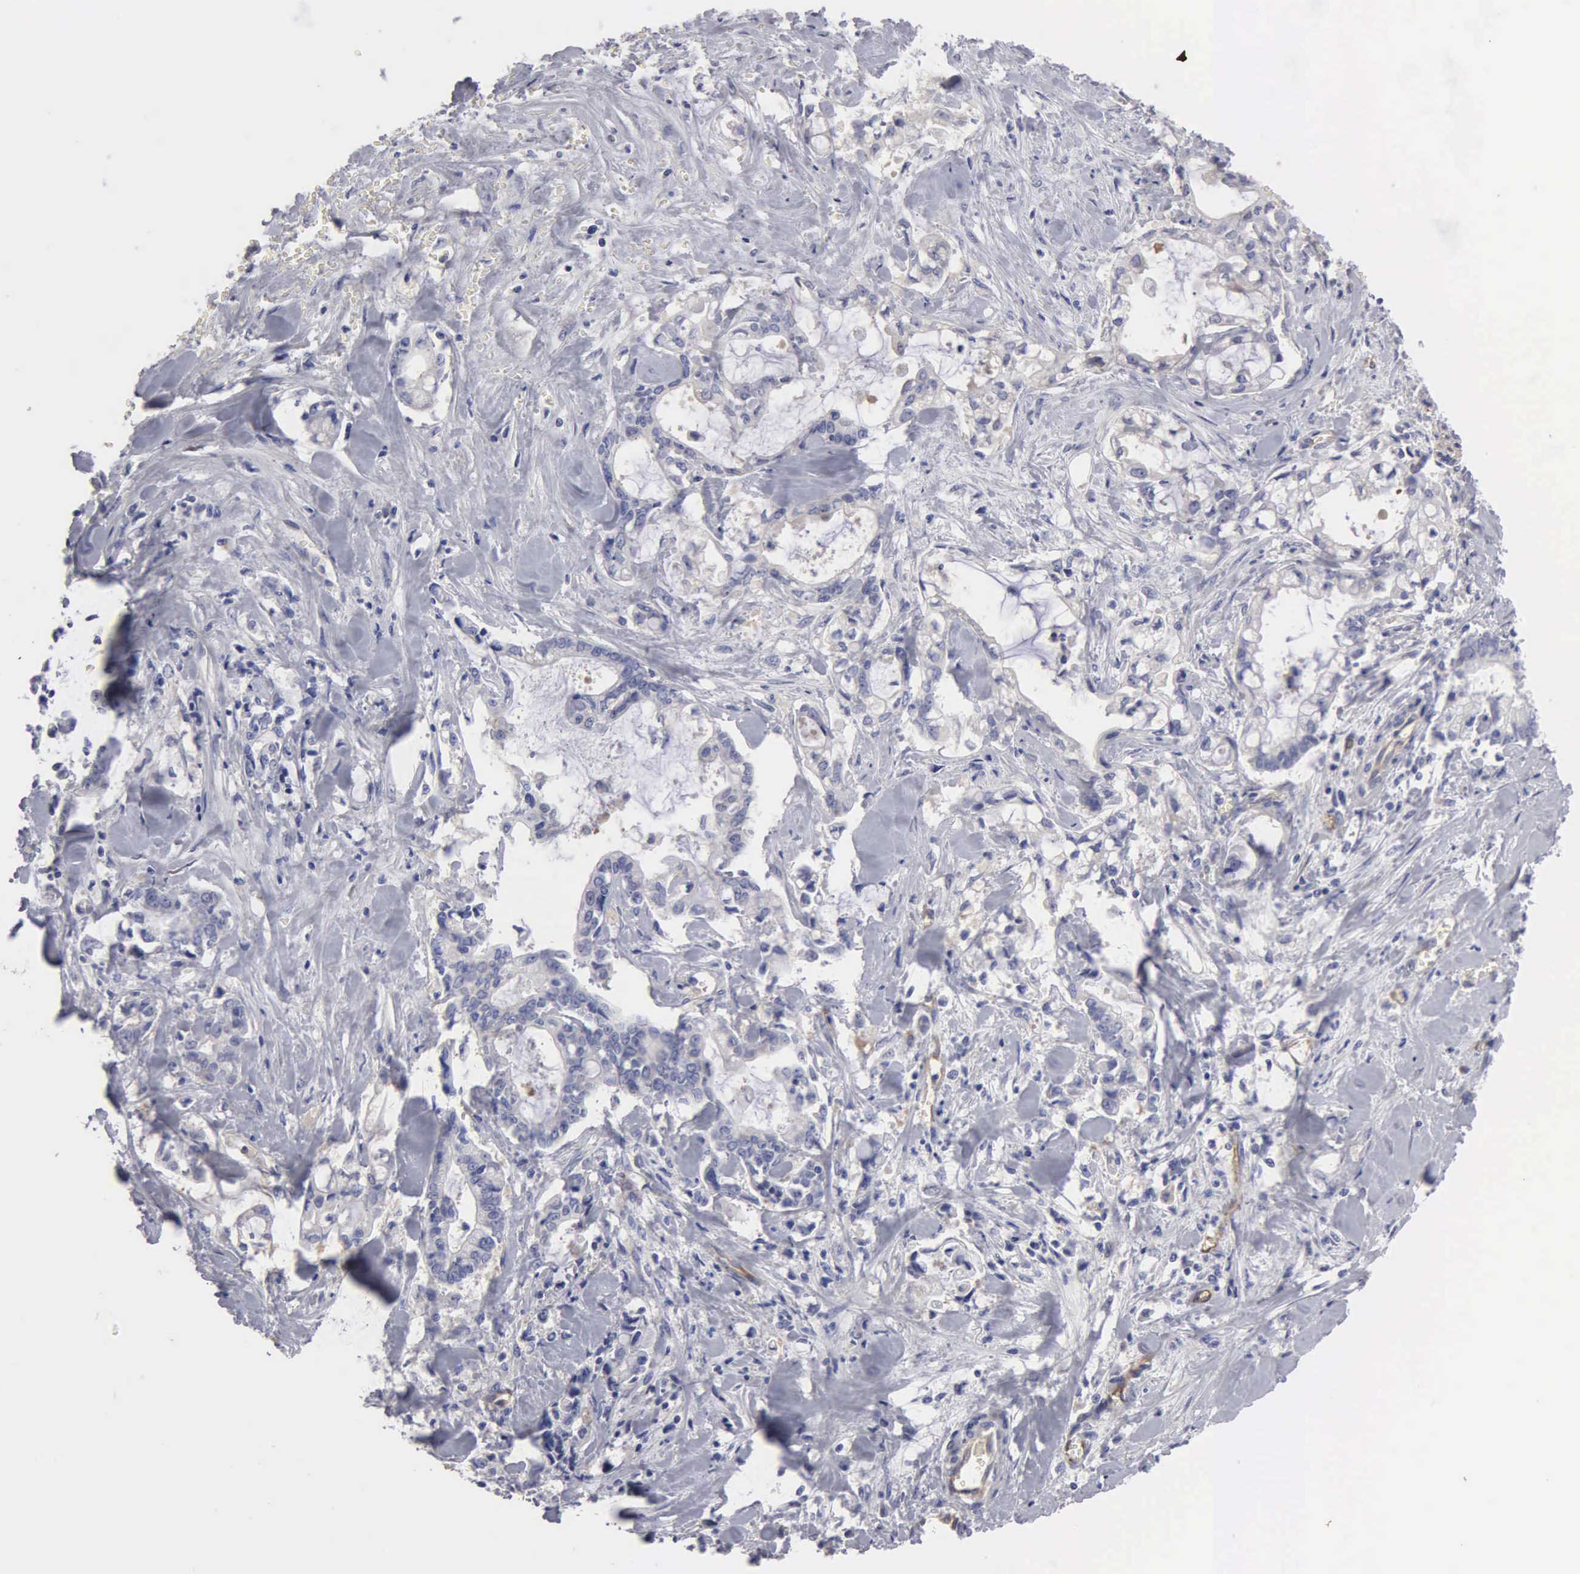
{"staining": {"intensity": "negative", "quantity": "none", "location": "none"}, "tissue": "liver cancer", "cell_type": "Tumor cells", "image_type": "cancer", "snomed": [{"axis": "morphology", "description": "Cholangiocarcinoma"}, {"axis": "topography", "description": "Liver"}], "caption": "Tumor cells are negative for protein expression in human cholangiocarcinoma (liver). (DAB immunohistochemistry (IHC), high magnification).", "gene": "RDX", "patient": {"sex": "male", "age": 57}}